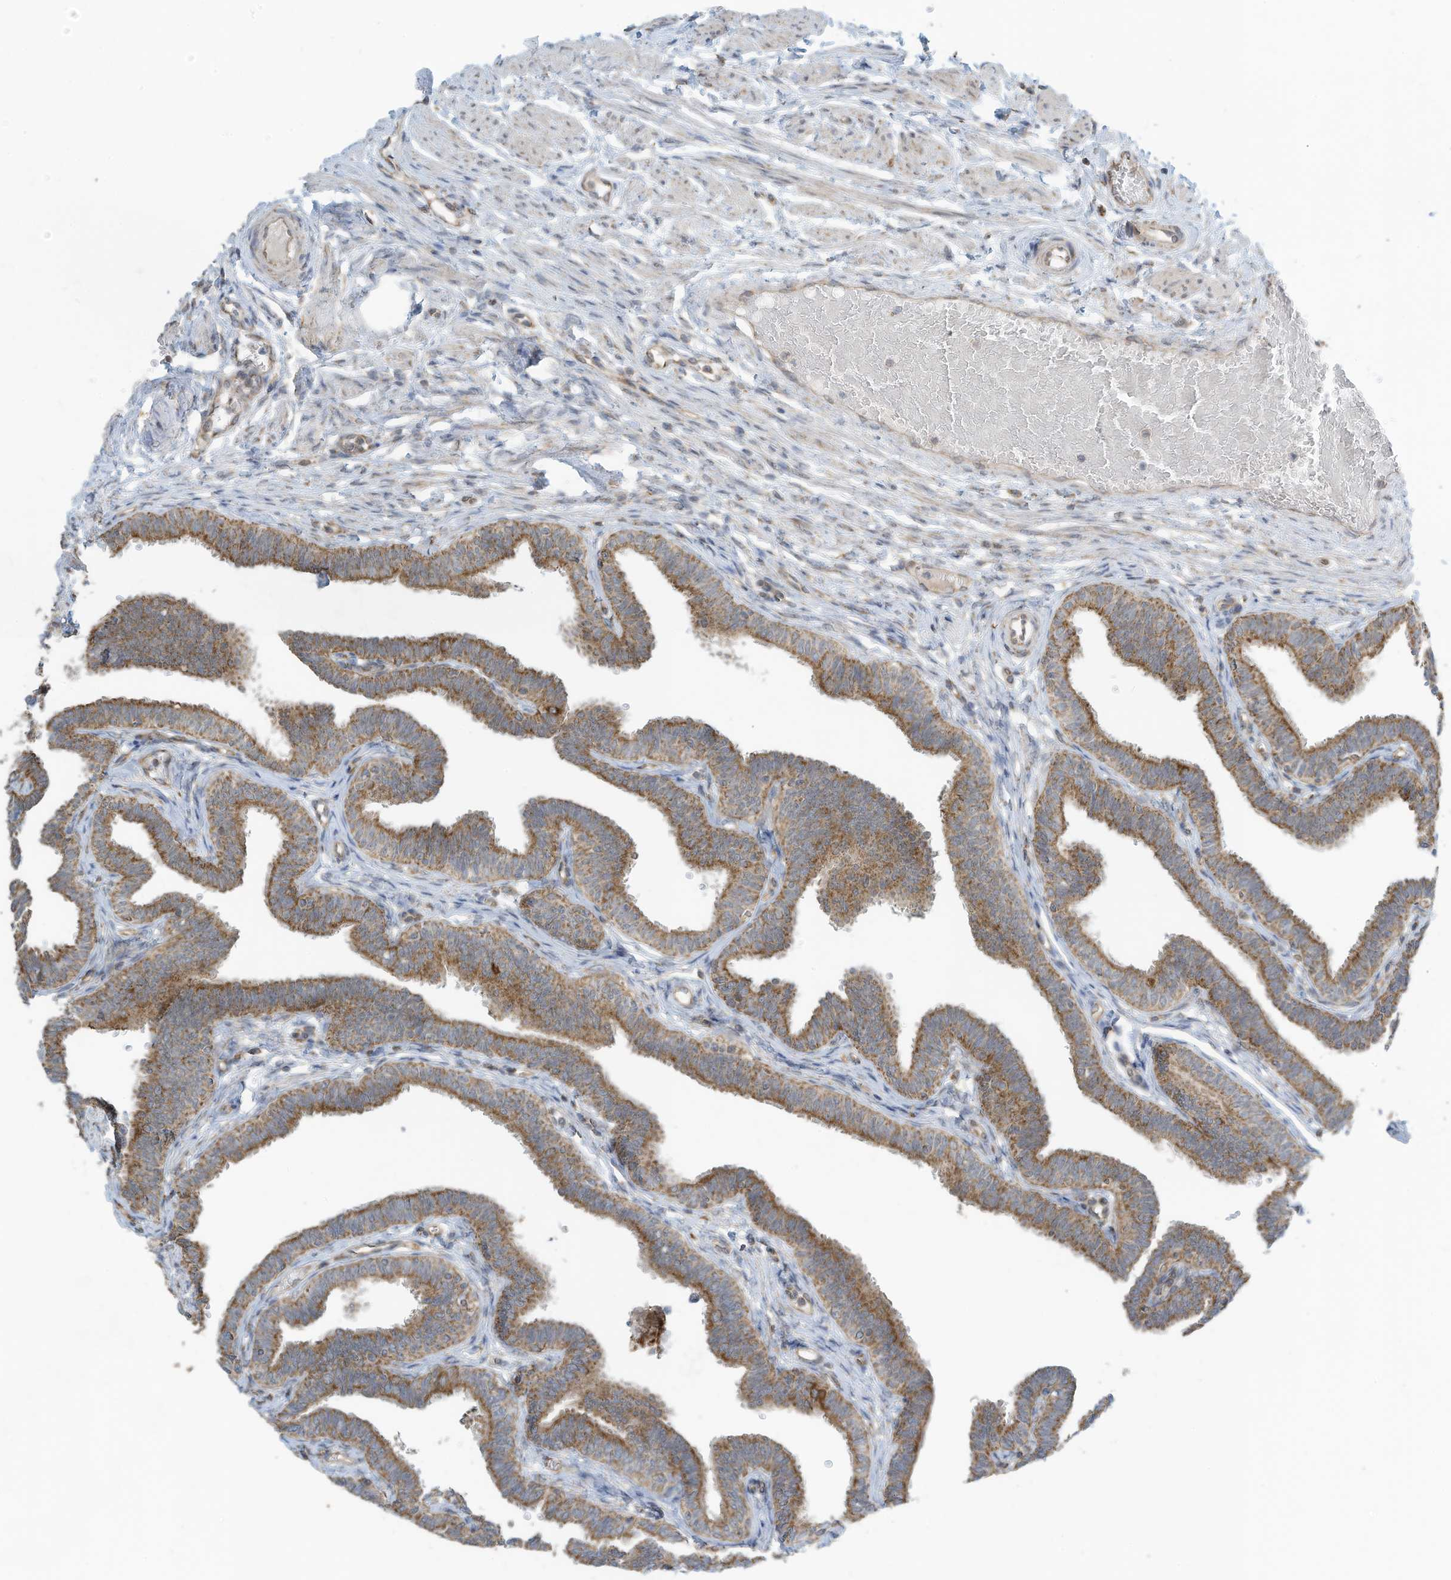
{"staining": {"intensity": "moderate", "quantity": ">75%", "location": "cytoplasmic/membranous"}, "tissue": "fallopian tube", "cell_type": "Glandular cells", "image_type": "normal", "snomed": [{"axis": "morphology", "description": "Normal tissue, NOS"}, {"axis": "topography", "description": "Fallopian tube"}, {"axis": "topography", "description": "Ovary"}], "caption": "A medium amount of moderate cytoplasmic/membranous expression is appreciated in approximately >75% of glandular cells in normal fallopian tube. The protein of interest is stained brown, and the nuclei are stained in blue (DAB (3,3'-diaminobenzidine) IHC with brightfield microscopy, high magnification).", "gene": "METTL6", "patient": {"sex": "female", "age": 23}}